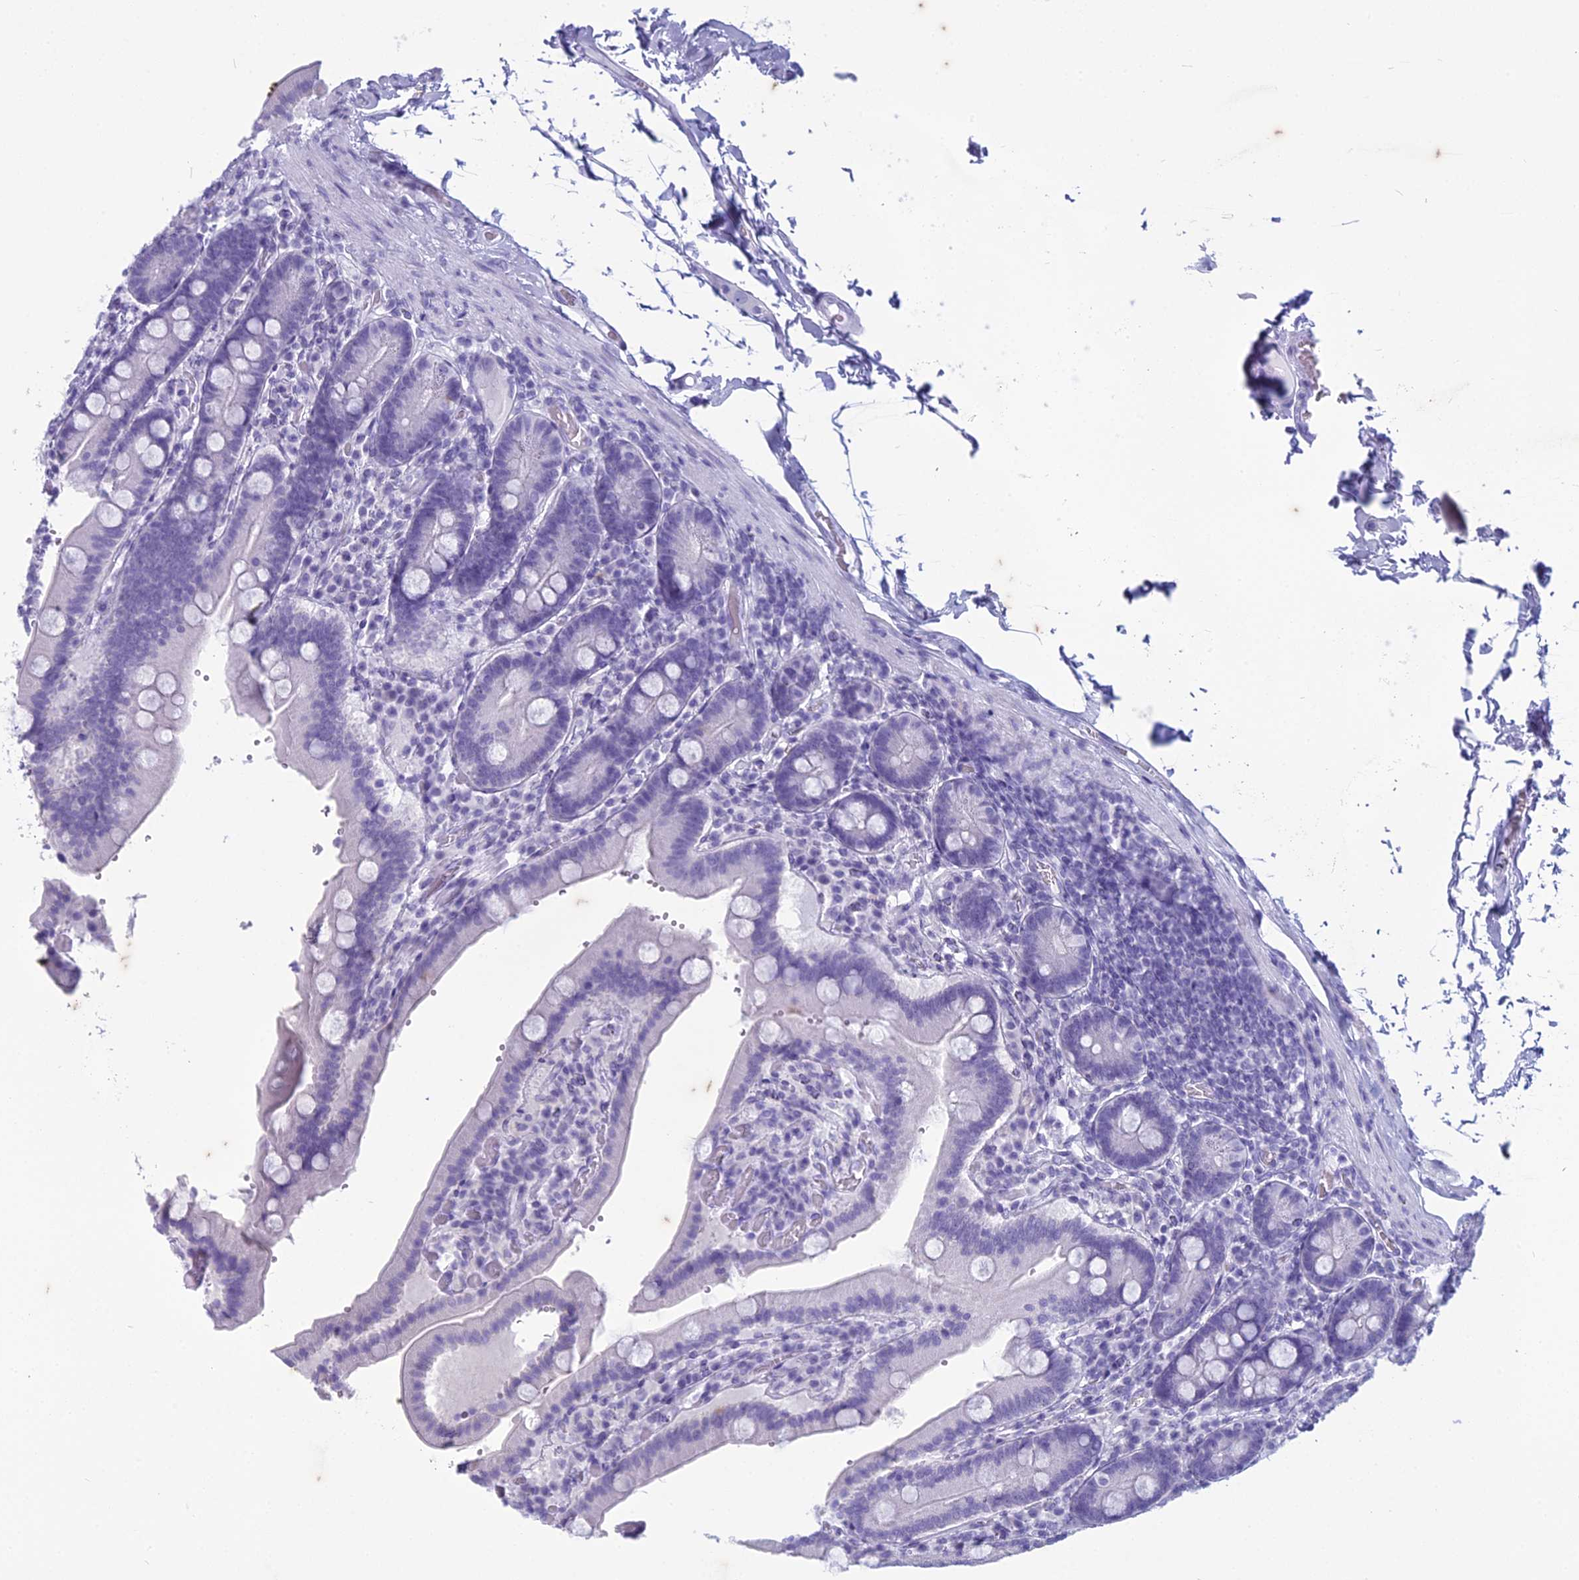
{"staining": {"intensity": "negative", "quantity": "none", "location": "none"}, "tissue": "duodenum", "cell_type": "Glandular cells", "image_type": "normal", "snomed": [{"axis": "morphology", "description": "Normal tissue, NOS"}, {"axis": "topography", "description": "Duodenum"}], "caption": "Glandular cells show no significant protein positivity in normal duodenum. (DAB (3,3'-diaminobenzidine) IHC visualized using brightfield microscopy, high magnification).", "gene": "HMGB4", "patient": {"sex": "female", "age": 62}}